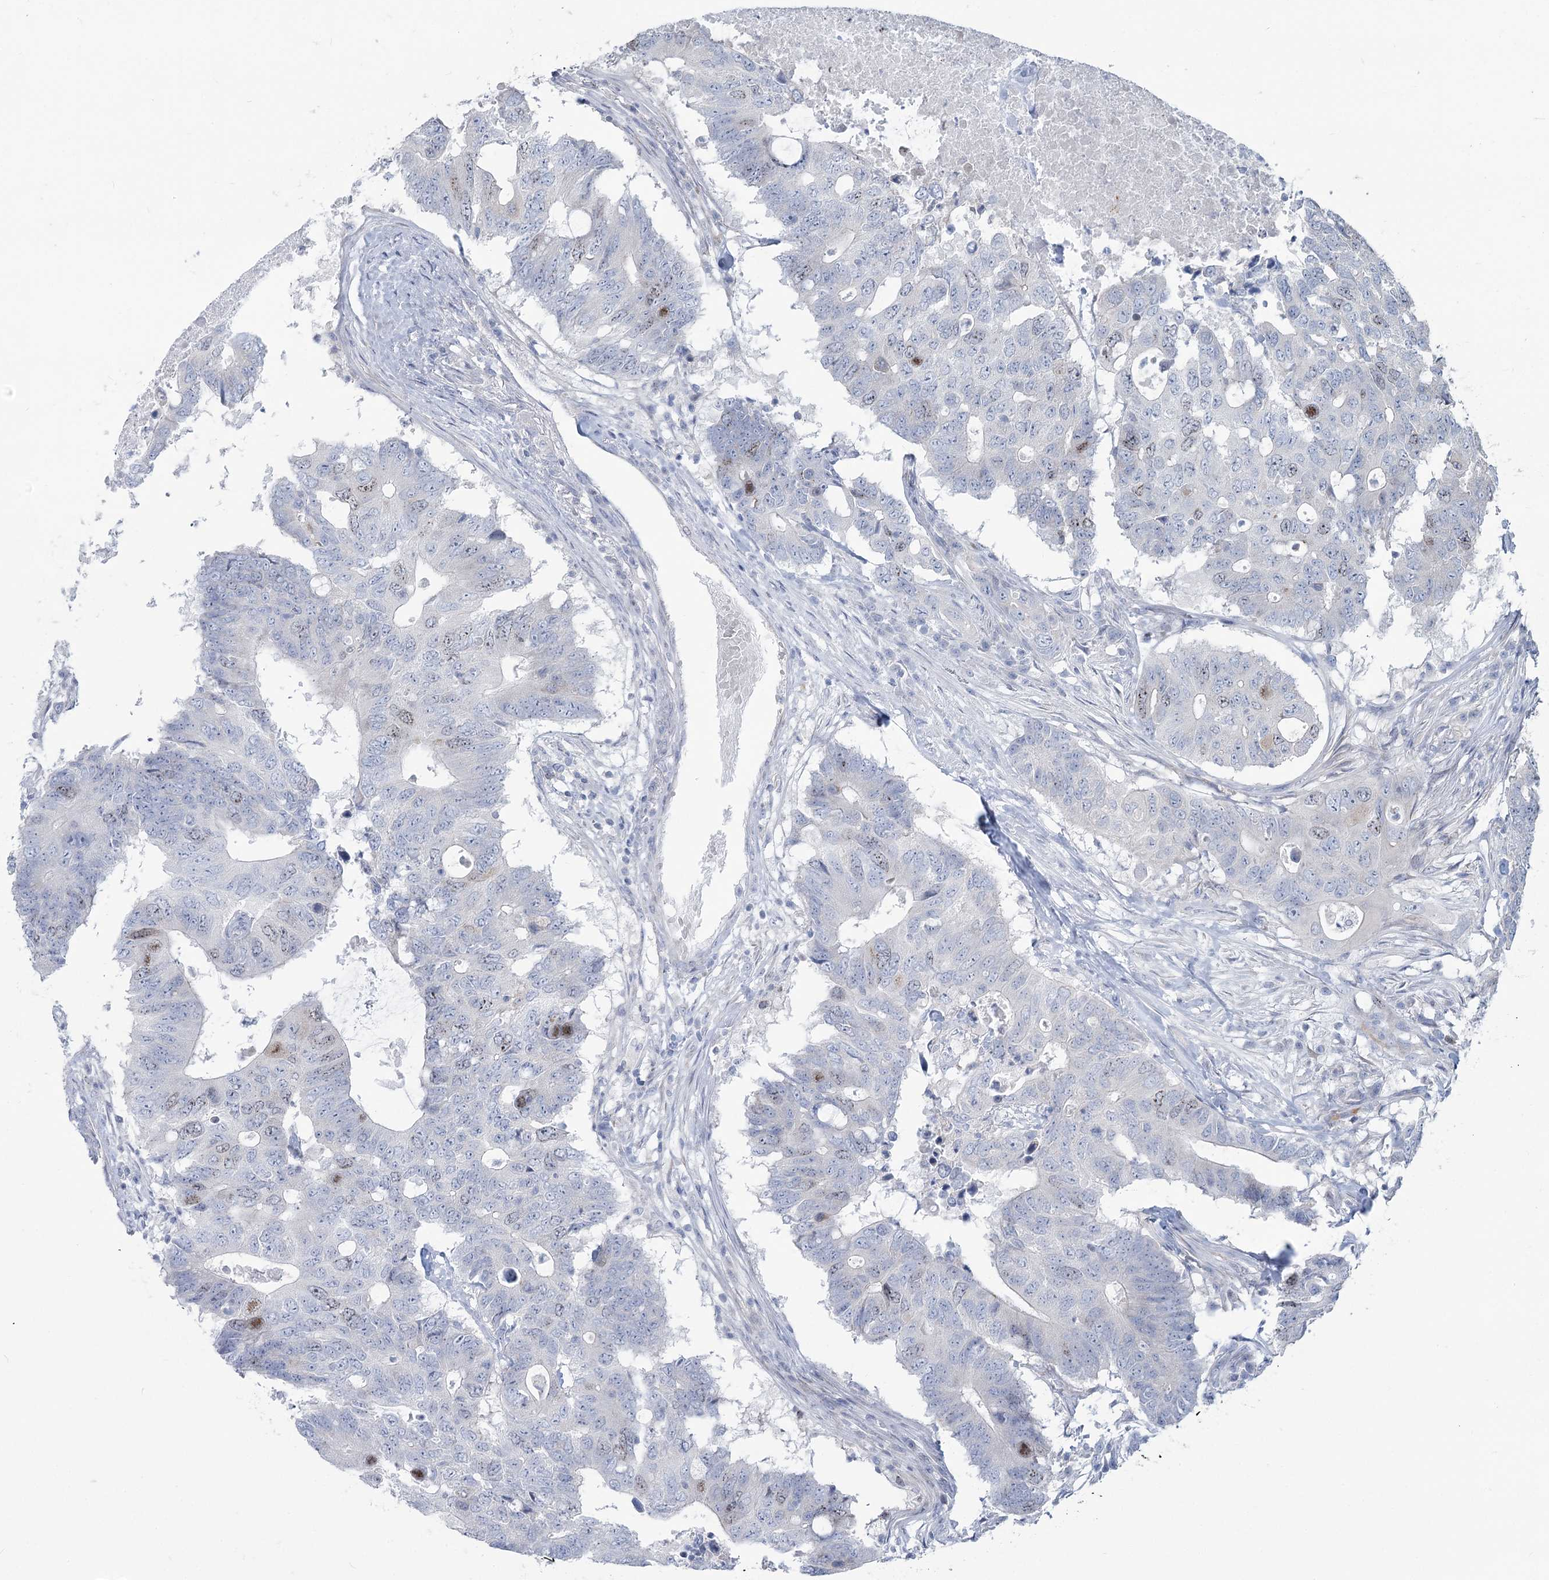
{"staining": {"intensity": "moderate", "quantity": "<25%", "location": "nuclear"}, "tissue": "colorectal cancer", "cell_type": "Tumor cells", "image_type": "cancer", "snomed": [{"axis": "morphology", "description": "Adenocarcinoma, NOS"}, {"axis": "topography", "description": "Colon"}], "caption": "Immunohistochemistry micrograph of neoplastic tissue: human adenocarcinoma (colorectal) stained using immunohistochemistry (IHC) reveals low levels of moderate protein expression localized specifically in the nuclear of tumor cells, appearing as a nuclear brown color.", "gene": "ABITRAM", "patient": {"sex": "male", "age": 71}}